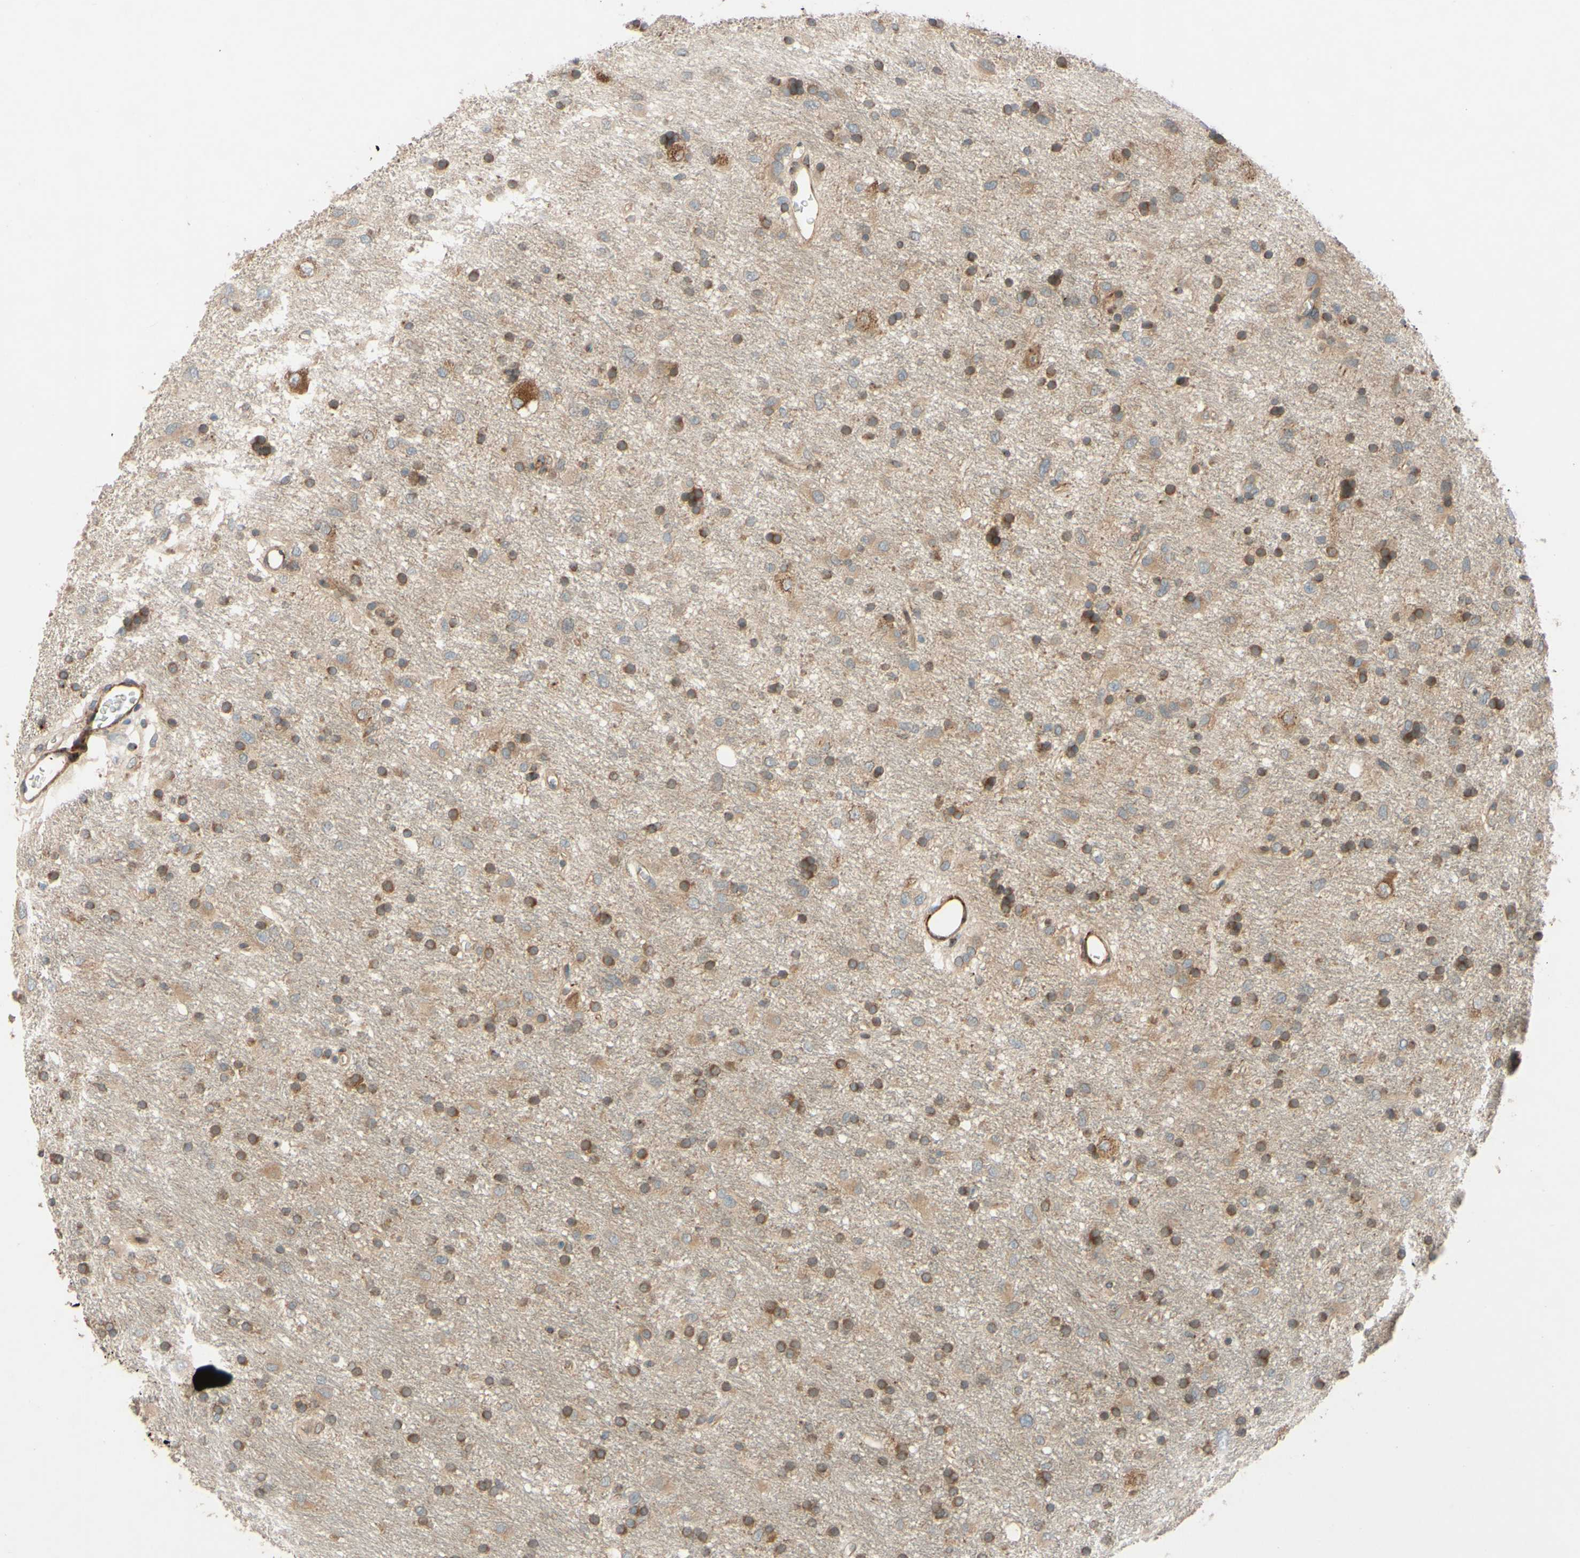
{"staining": {"intensity": "moderate", "quantity": ">75%", "location": "cytoplasmic/membranous,nuclear"}, "tissue": "glioma", "cell_type": "Tumor cells", "image_type": "cancer", "snomed": [{"axis": "morphology", "description": "Glioma, malignant, Low grade"}, {"axis": "topography", "description": "Brain"}], "caption": "DAB (3,3'-diaminobenzidine) immunohistochemical staining of glioma exhibits moderate cytoplasmic/membranous and nuclear protein expression in approximately >75% of tumor cells.", "gene": "PTPRU", "patient": {"sex": "male", "age": 77}}